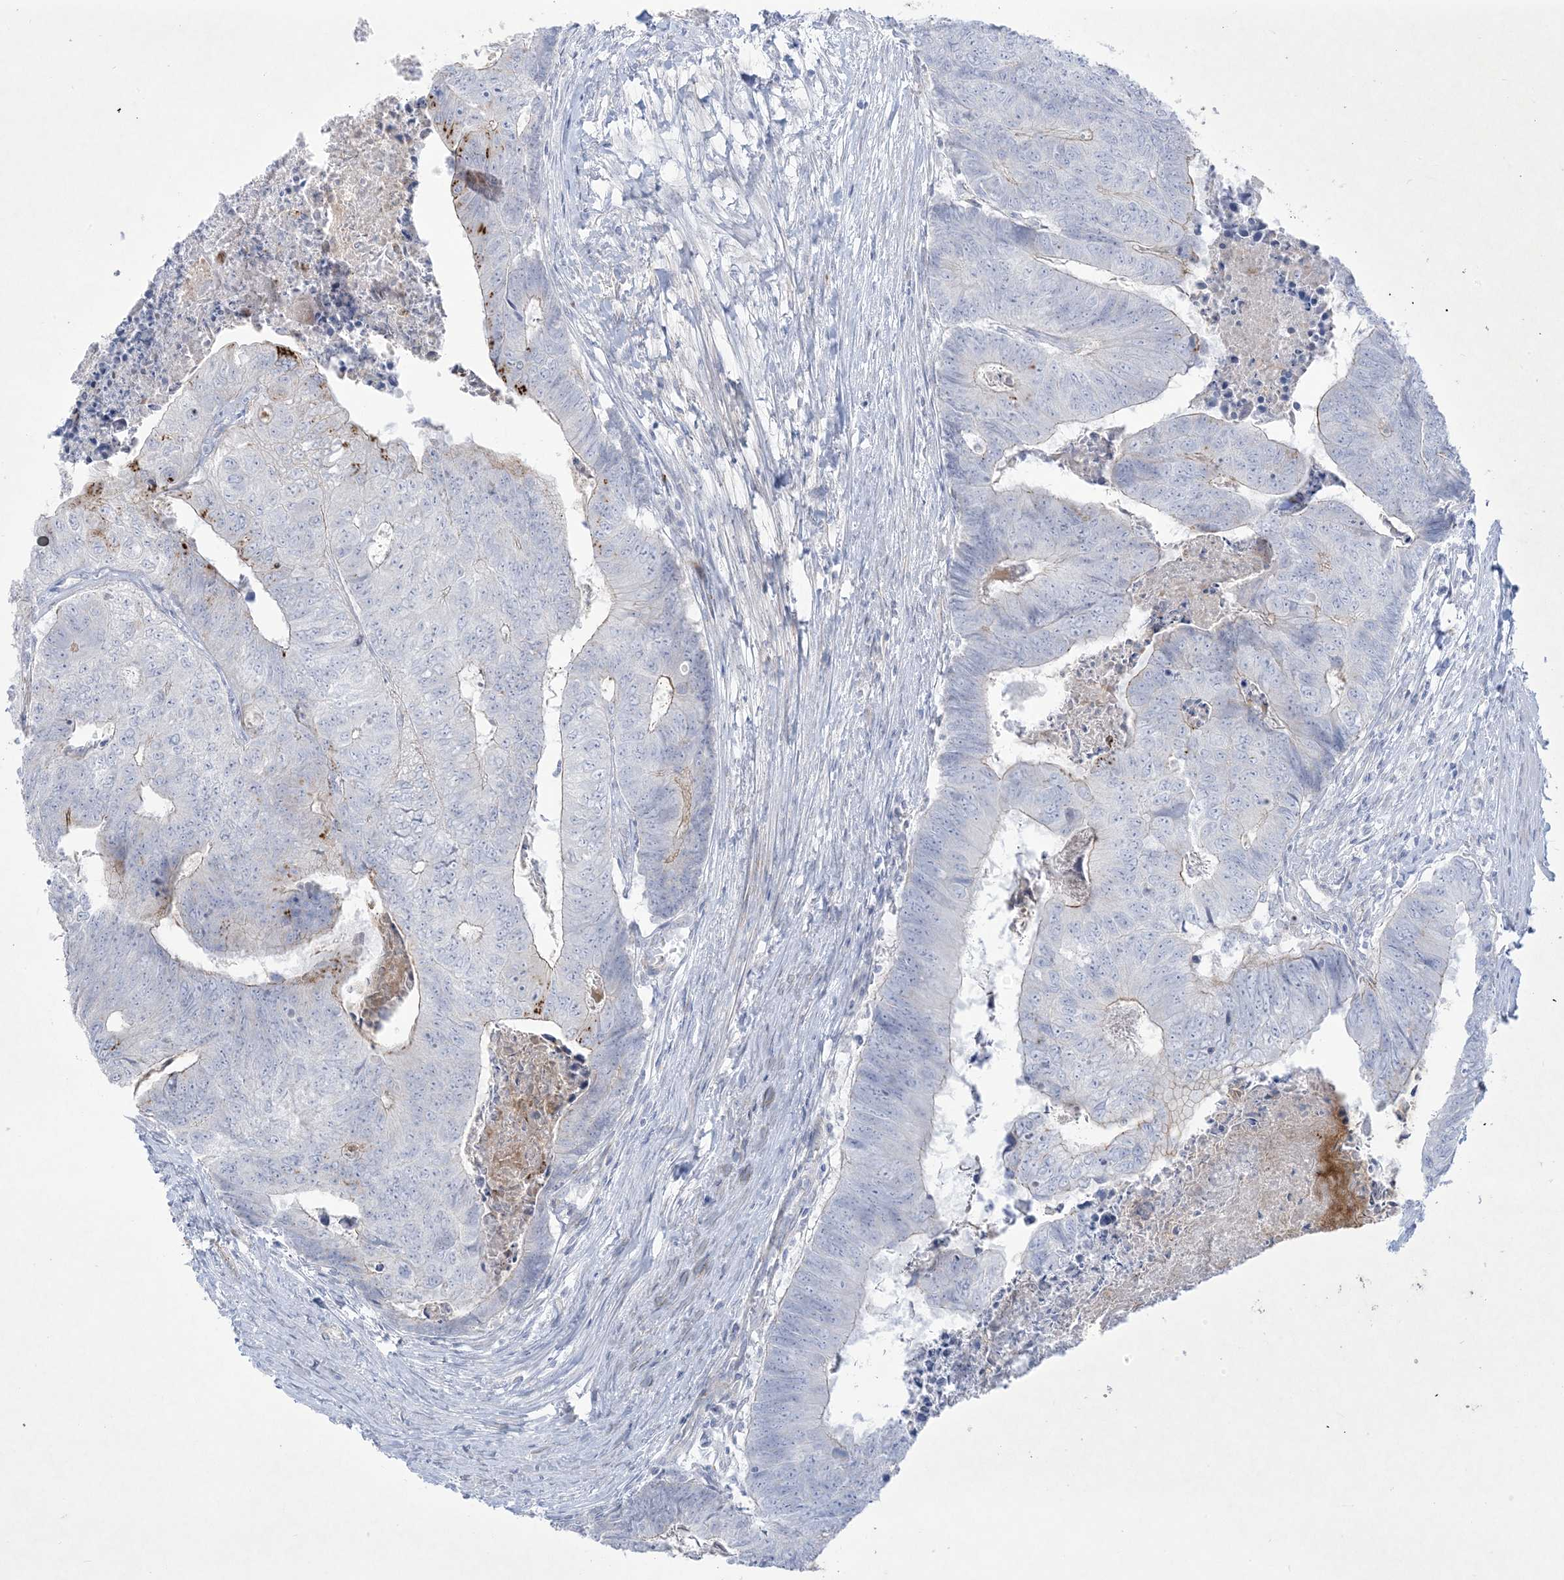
{"staining": {"intensity": "negative", "quantity": "none", "location": "none"}, "tissue": "colorectal cancer", "cell_type": "Tumor cells", "image_type": "cancer", "snomed": [{"axis": "morphology", "description": "Adenocarcinoma, NOS"}, {"axis": "topography", "description": "Colon"}], "caption": "This is a histopathology image of IHC staining of colorectal cancer (adenocarcinoma), which shows no staining in tumor cells.", "gene": "B3GNT7", "patient": {"sex": "female", "age": 67}}